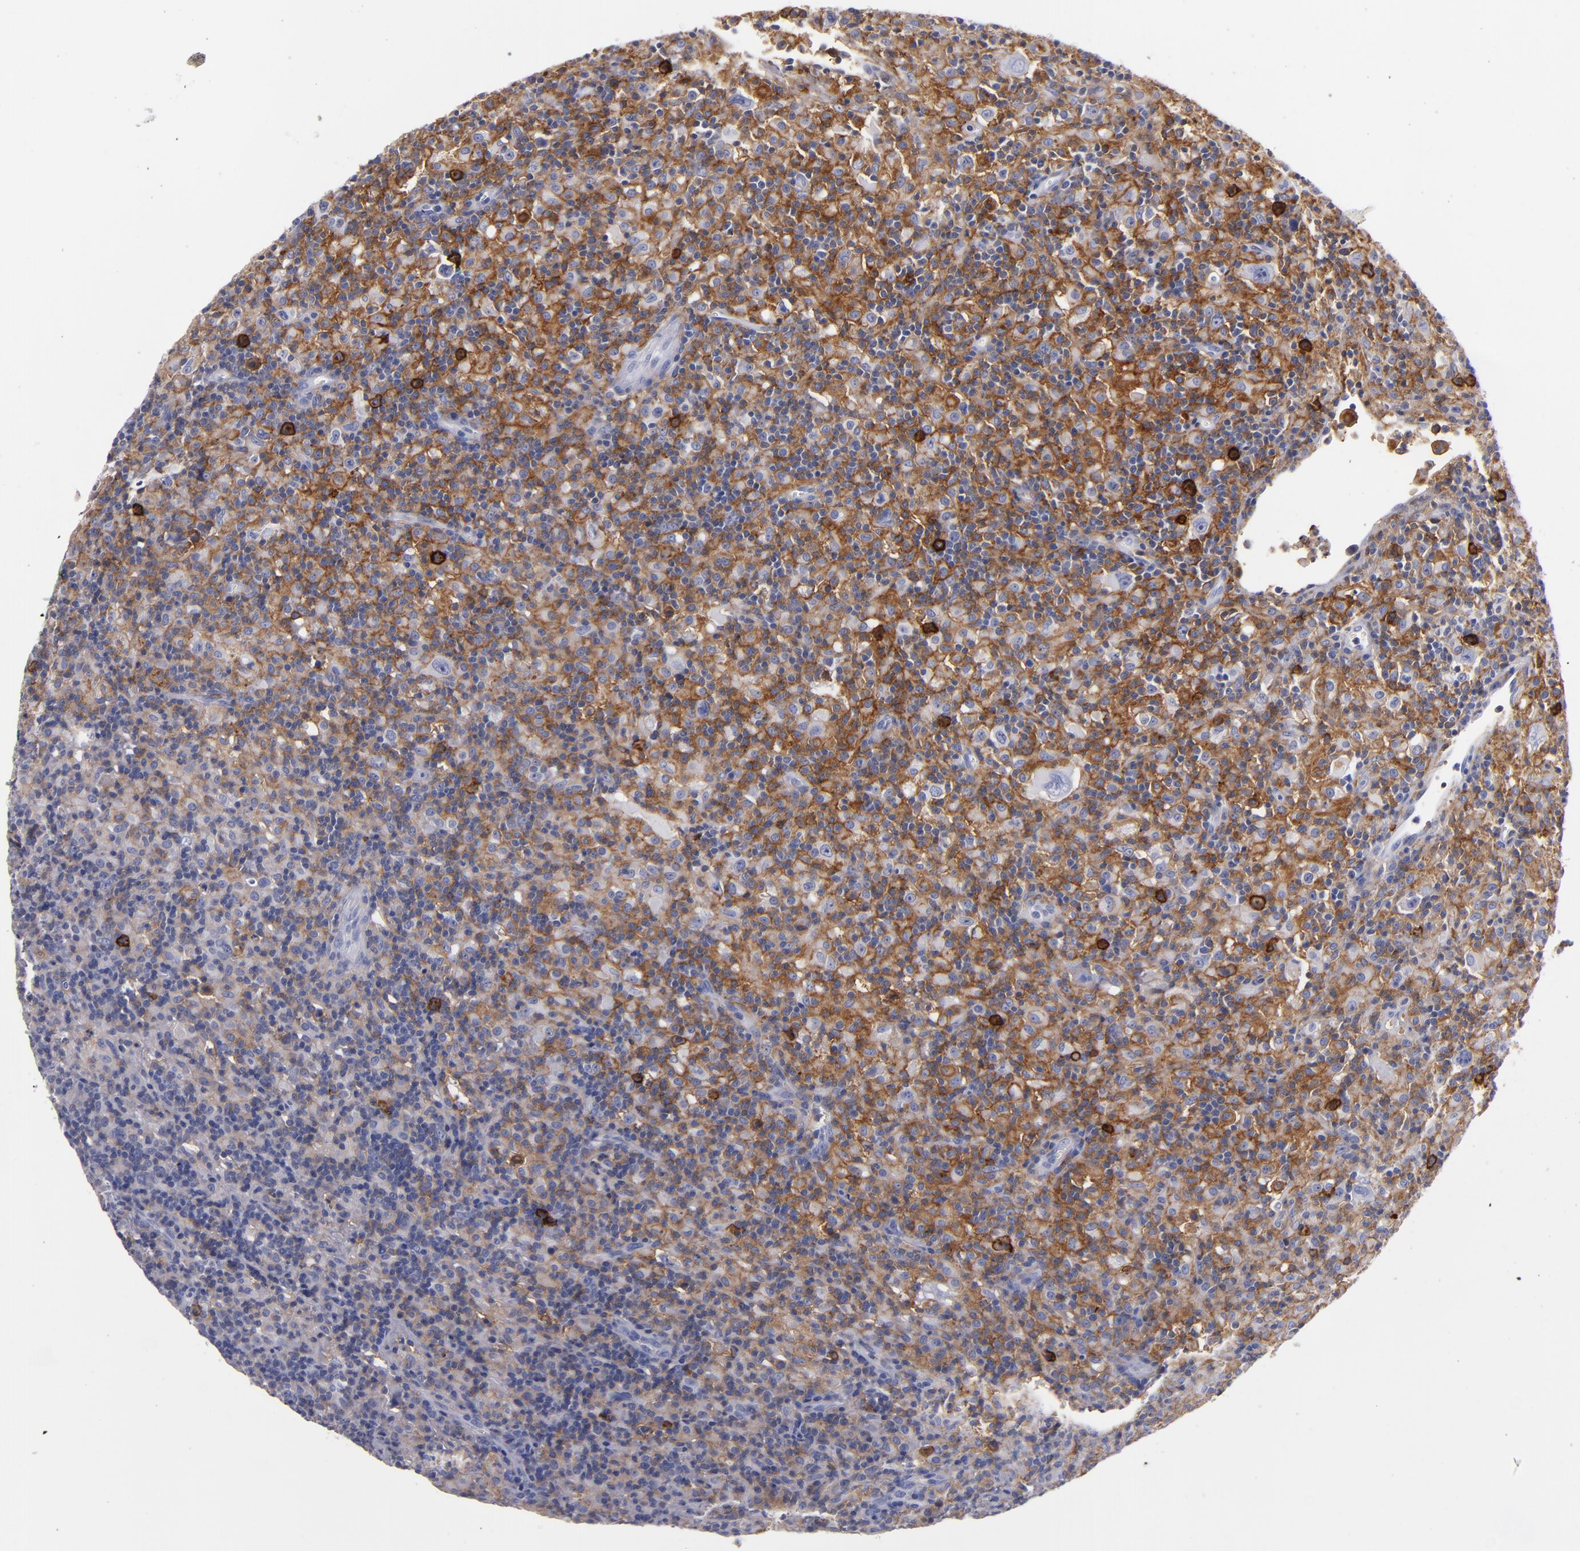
{"staining": {"intensity": "strong", "quantity": "25%-75%", "location": "cytoplasmic/membranous"}, "tissue": "lymphoma", "cell_type": "Tumor cells", "image_type": "cancer", "snomed": [{"axis": "morphology", "description": "Hodgkin's disease, NOS"}, {"axis": "topography", "description": "Lymph node"}], "caption": "The immunohistochemical stain labels strong cytoplasmic/membranous positivity in tumor cells of lymphoma tissue. The staining was performed using DAB, with brown indicating positive protein expression. Nuclei are stained blue with hematoxylin.", "gene": "CD38", "patient": {"sex": "male", "age": 46}}